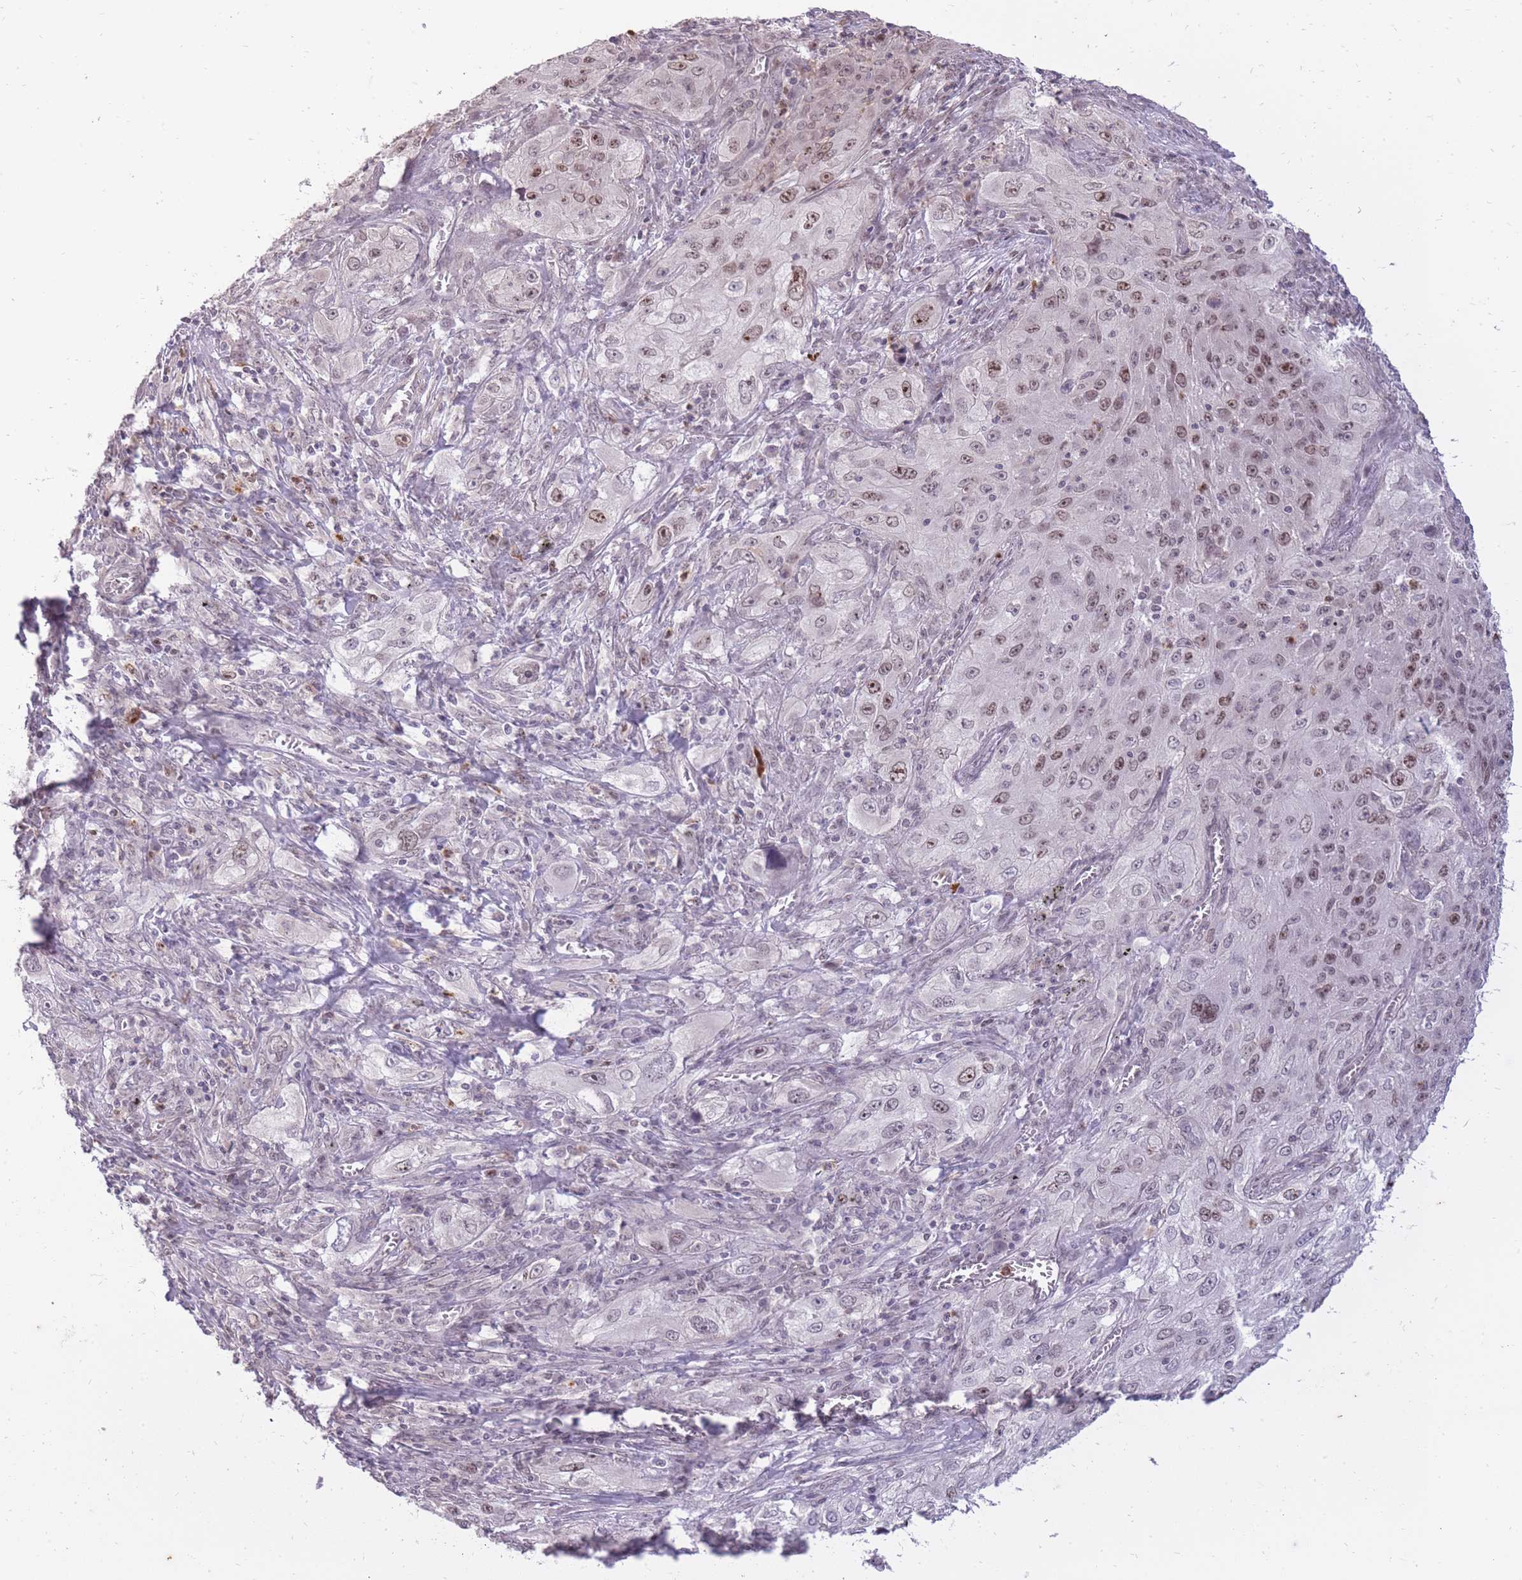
{"staining": {"intensity": "moderate", "quantity": "25%-75%", "location": "nuclear"}, "tissue": "lung cancer", "cell_type": "Tumor cells", "image_type": "cancer", "snomed": [{"axis": "morphology", "description": "Squamous cell carcinoma, NOS"}, {"axis": "topography", "description": "Lung"}], "caption": "A high-resolution image shows immunohistochemistry staining of lung cancer, which displays moderate nuclear positivity in about 25%-75% of tumor cells. Ihc stains the protein of interest in brown and the nuclei are stained blue.", "gene": "TIGD1", "patient": {"sex": "female", "age": 69}}